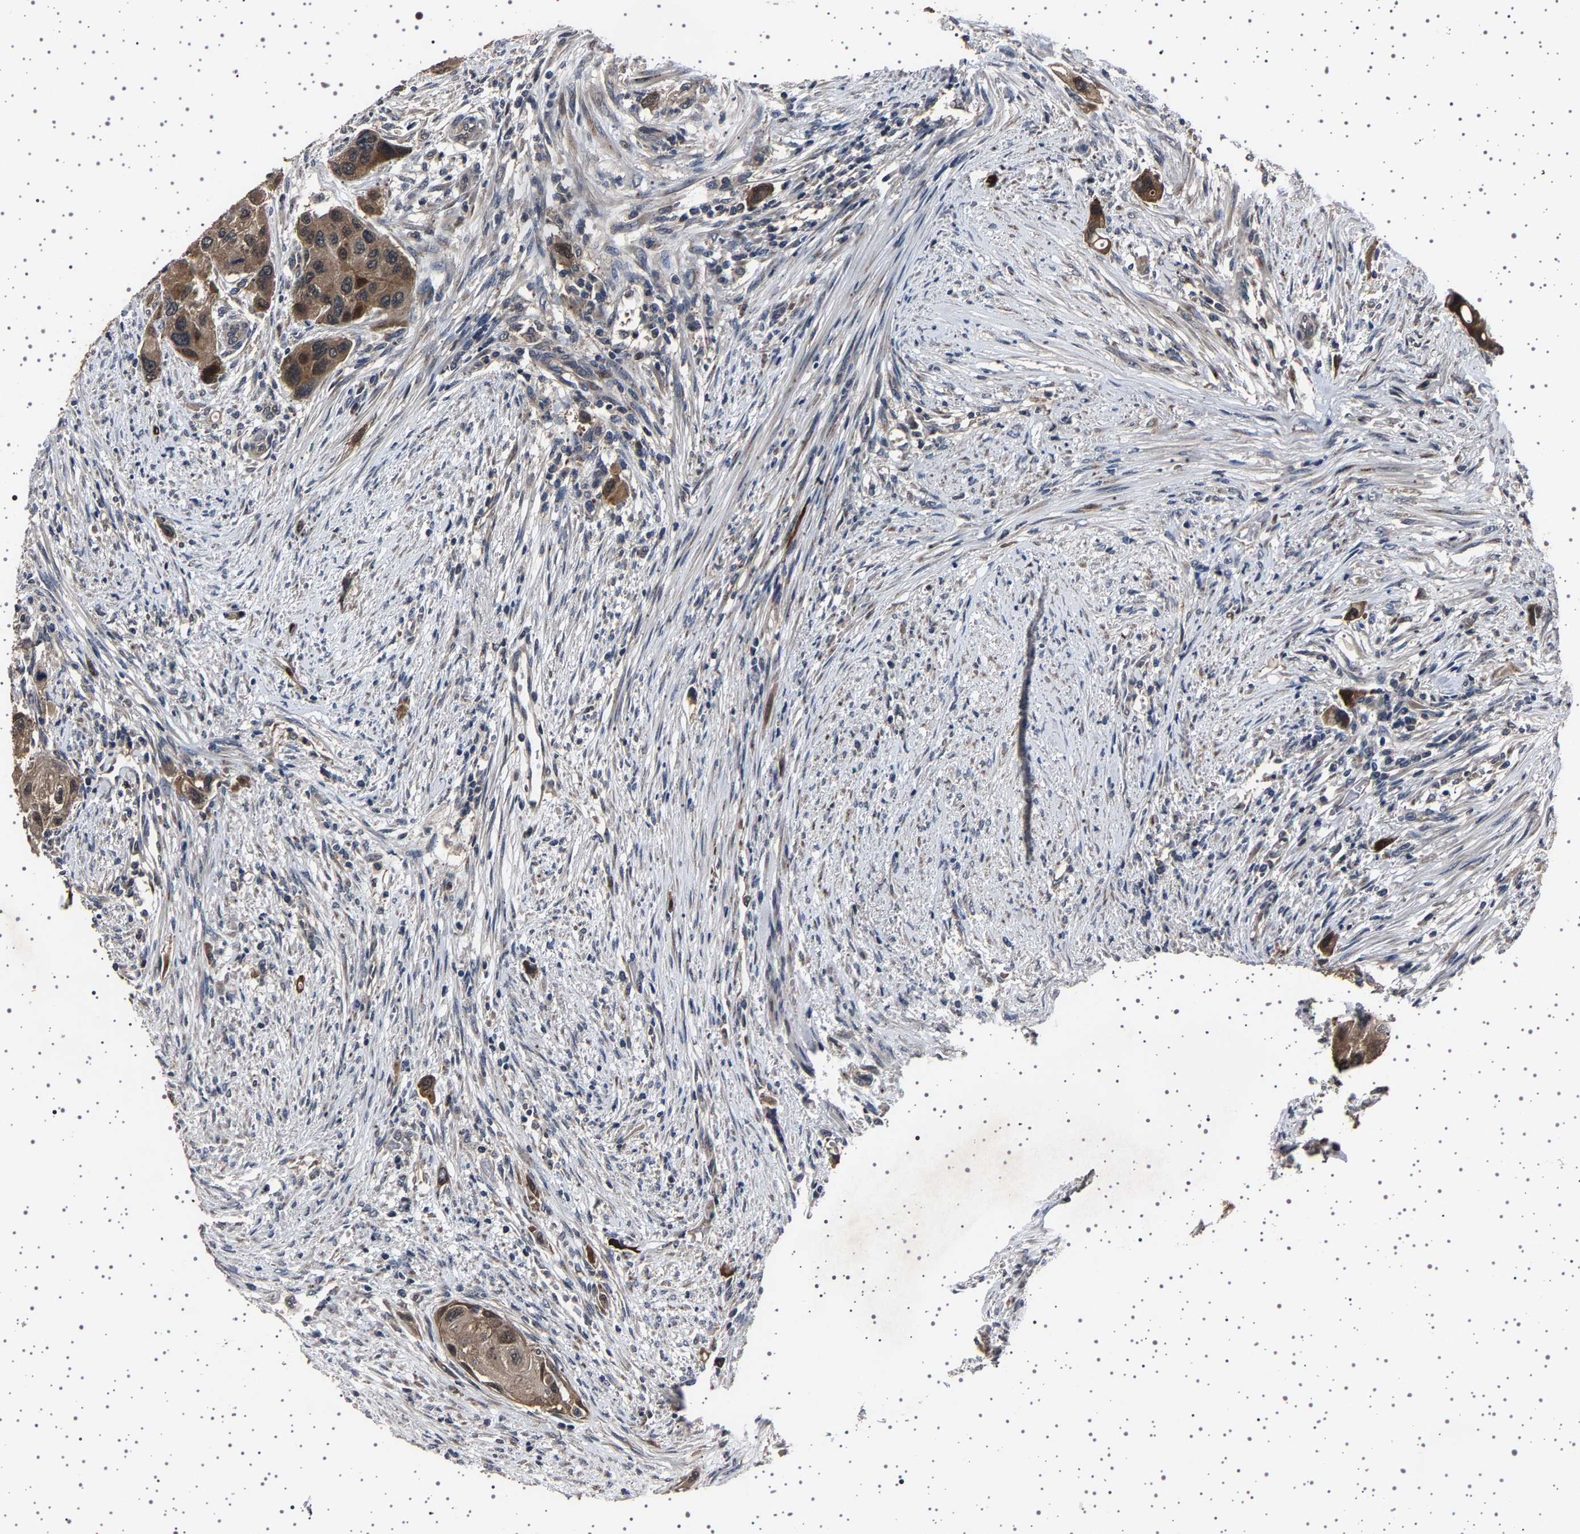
{"staining": {"intensity": "moderate", "quantity": ">75%", "location": "cytoplasmic/membranous"}, "tissue": "urothelial cancer", "cell_type": "Tumor cells", "image_type": "cancer", "snomed": [{"axis": "morphology", "description": "Urothelial carcinoma, High grade"}, {"axis": "topography", "description": "Urinary bladder"}], "caption": "High-power microscopy captured an immunohistochemistry histopathology image of urothelial cancer, revealing moderate cytoplasmic/membranous positivity in about >75% of tumor cells.", "gene": "NCKAP1", "patient": {"sex": "female", "age": 56}}